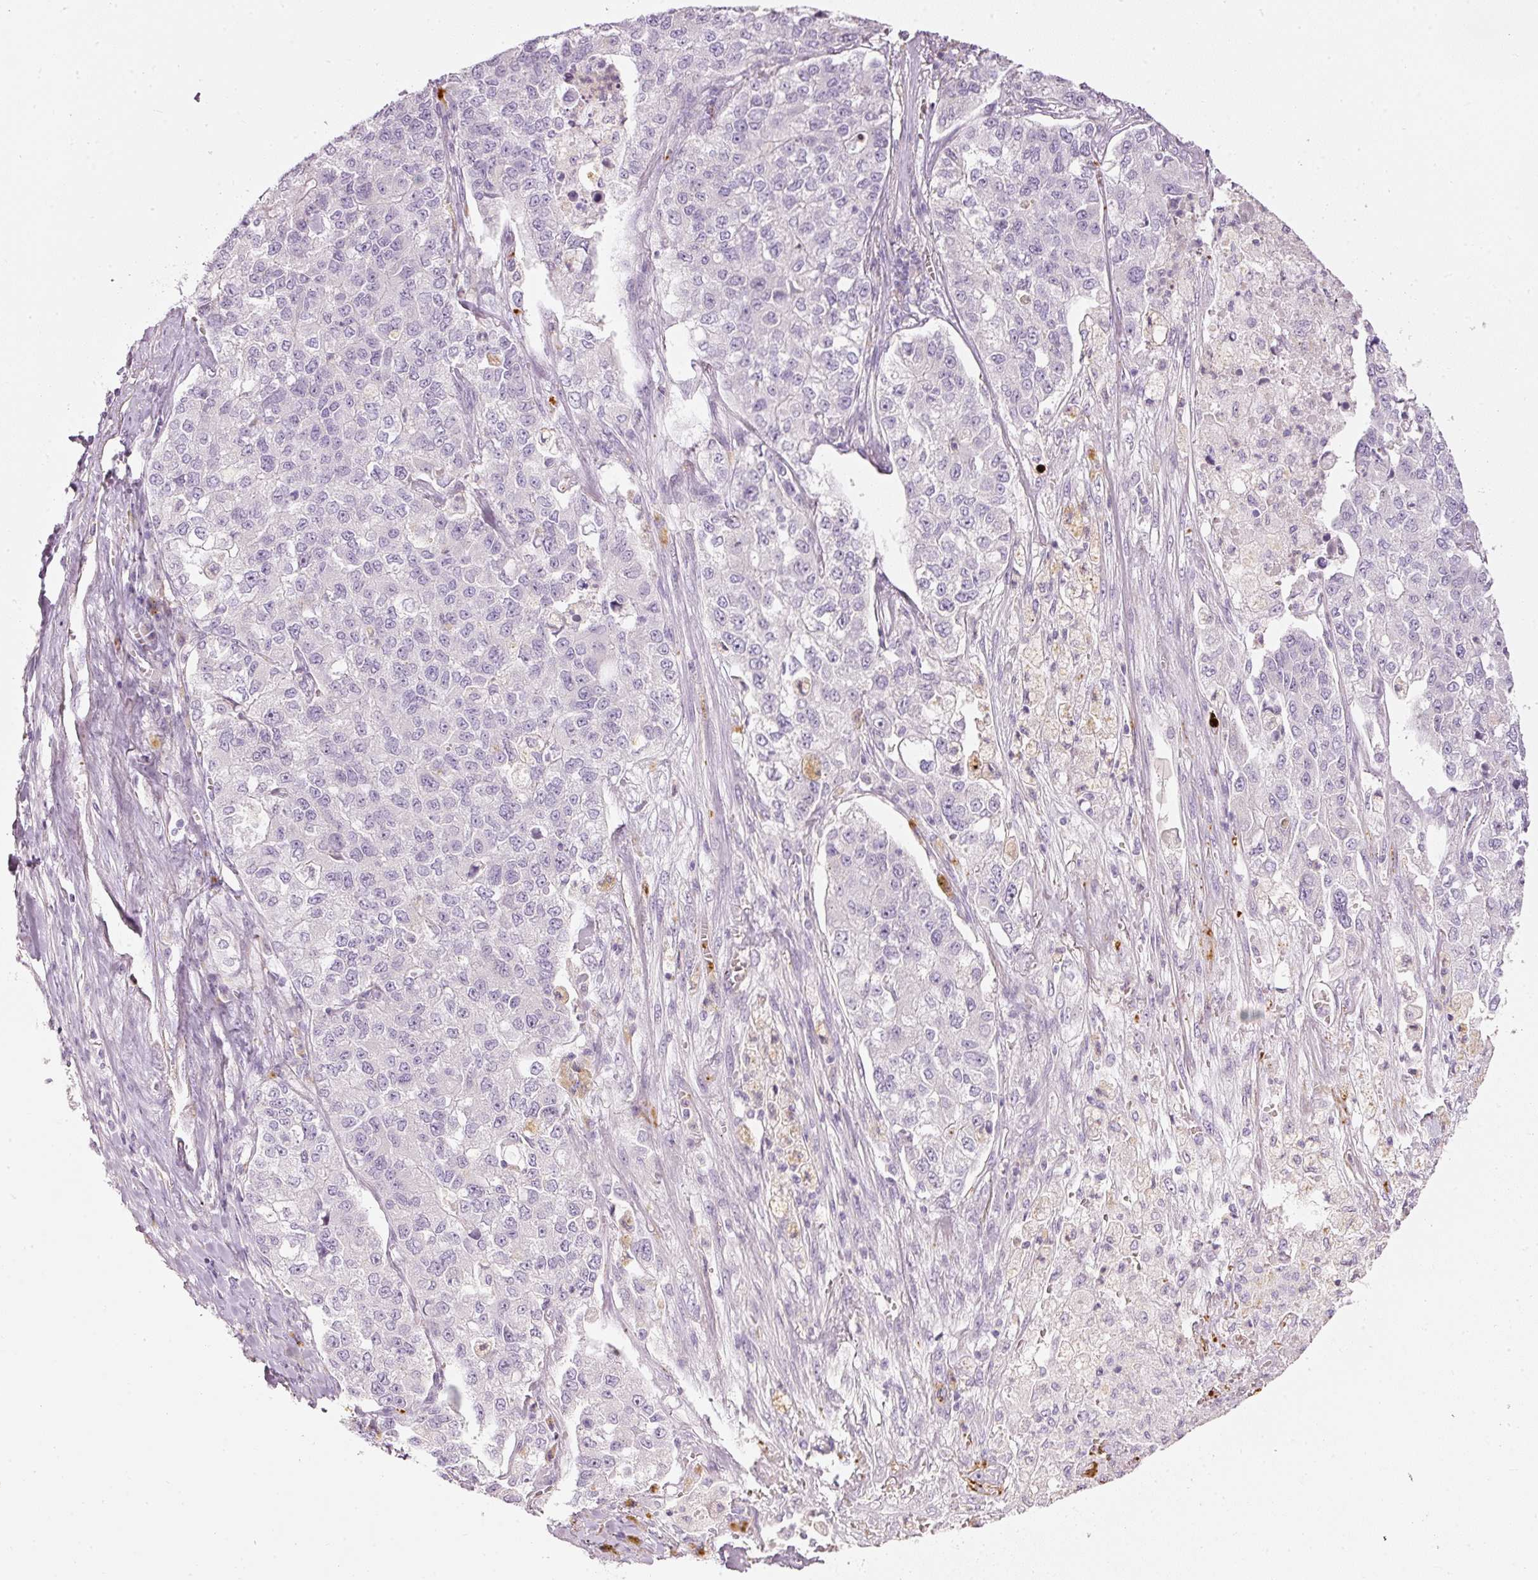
{"staining": {"intensity": "negative", "quantity": "none", "location": "none"}, "tissue": "lung cancer", "cell_type": "Tumor cells", "image_type": "cancer", "snomed": [{"axis": "morphology", "description": "Adenocarcinoma, NOS"}, {"axis": "topography", "description": "Lung"}], "caption": "This is an immunohistochemistry (IHC) micrograph of lung adenocarcinoma. There is no staining in tumor cells.", "gene": "LECT2", "patient": {"sex": "male", "age": 49}}